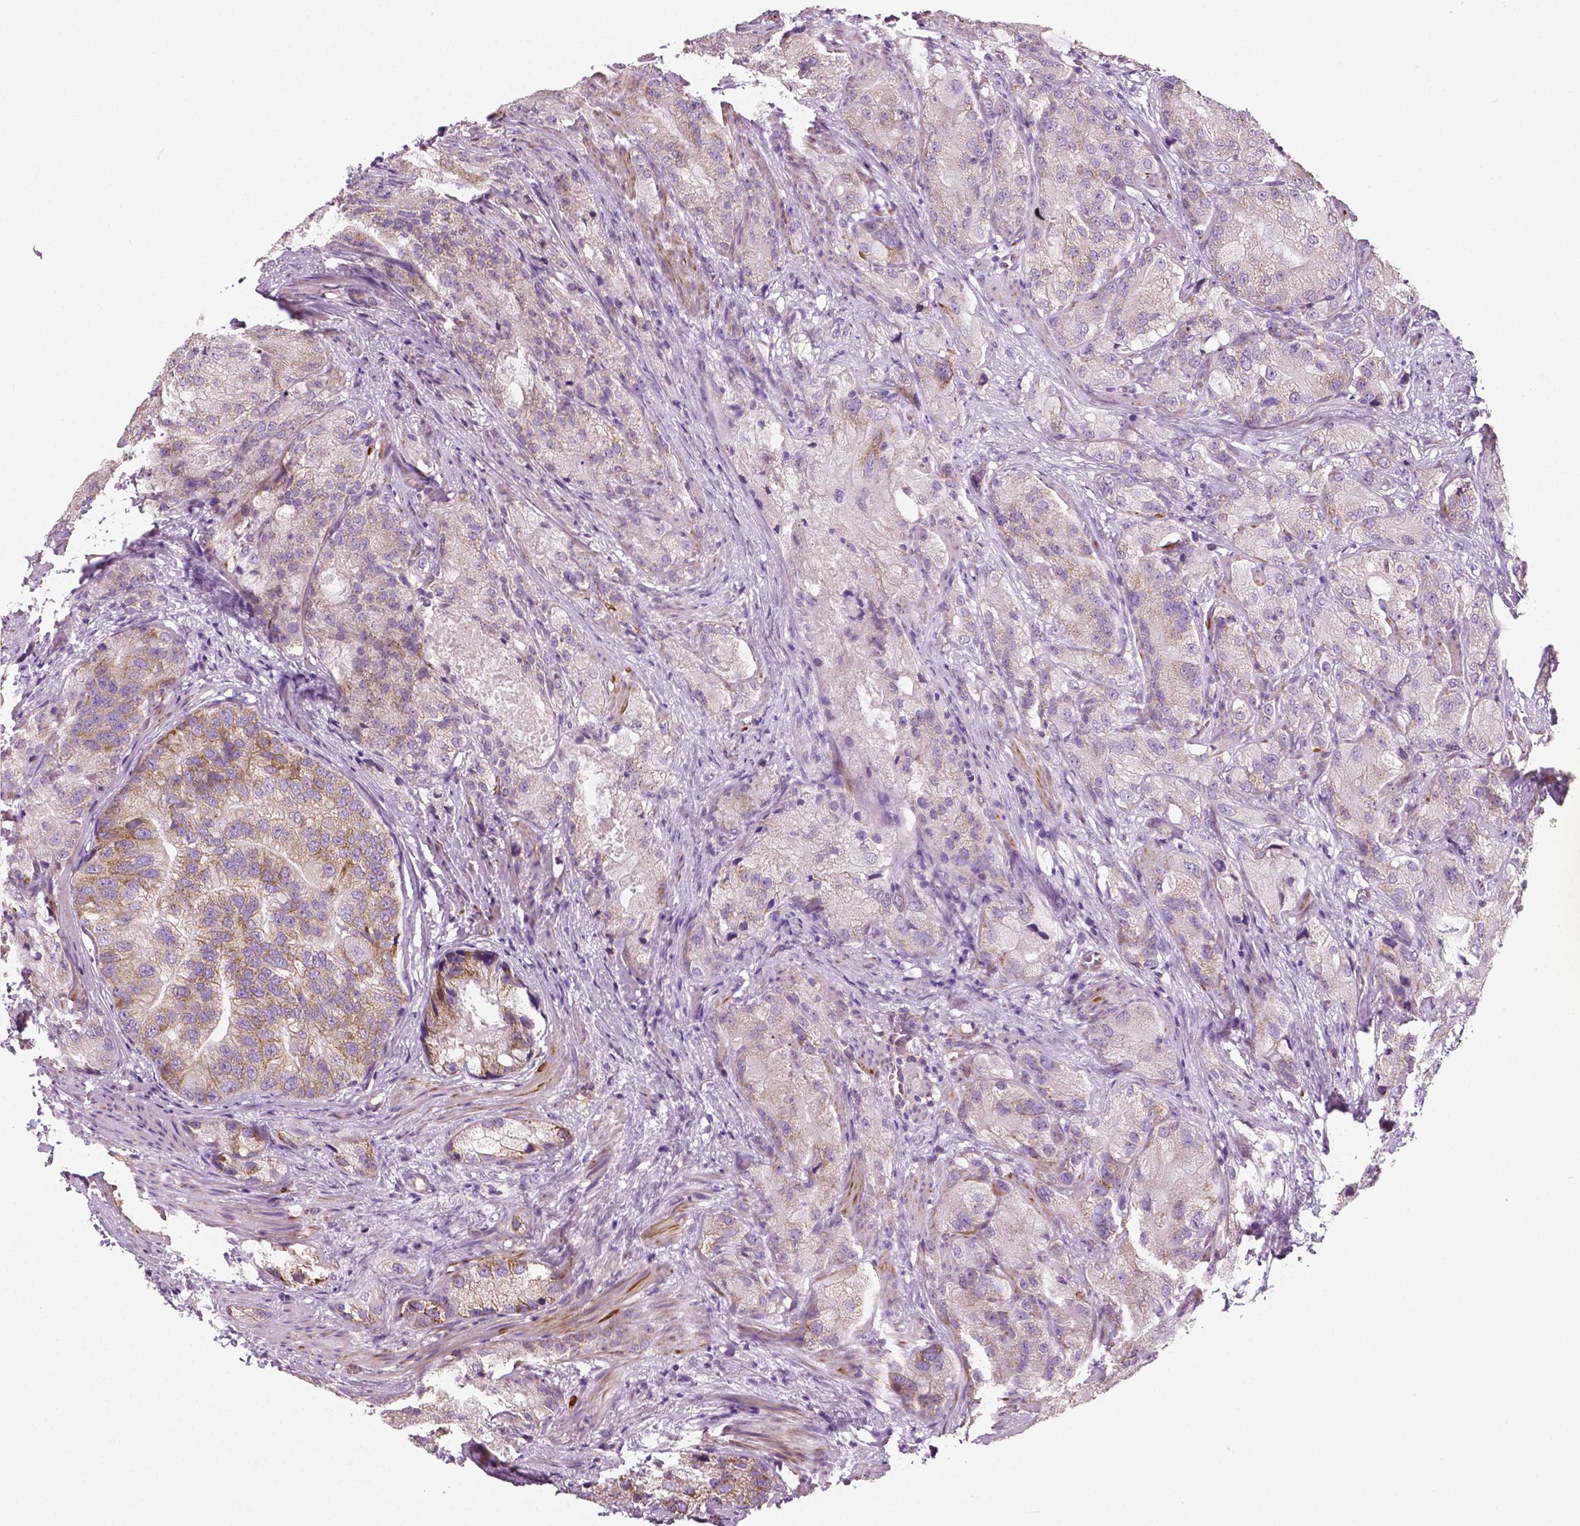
{"staining": {"intensity": "negative", "quantity": "none", "location": "none"}, "tissue": "prostate cancer", "cell_type": "Tumor cells", "image_type": "cancer", "snomed": [{"axis": "morphology", "description": "Adenocarcinoma, High grade"}, {"axis": "topography", "description": "Prostate"}], "caption": "A high-resolution histopathology image shows immunohistochemistry (IHC) staining of prostate high-grade adenocarcinoma, which reveals no significant expression in tumor cells.", "gene": "PTX3", "patient": {"sex": "male", "age": 70}}